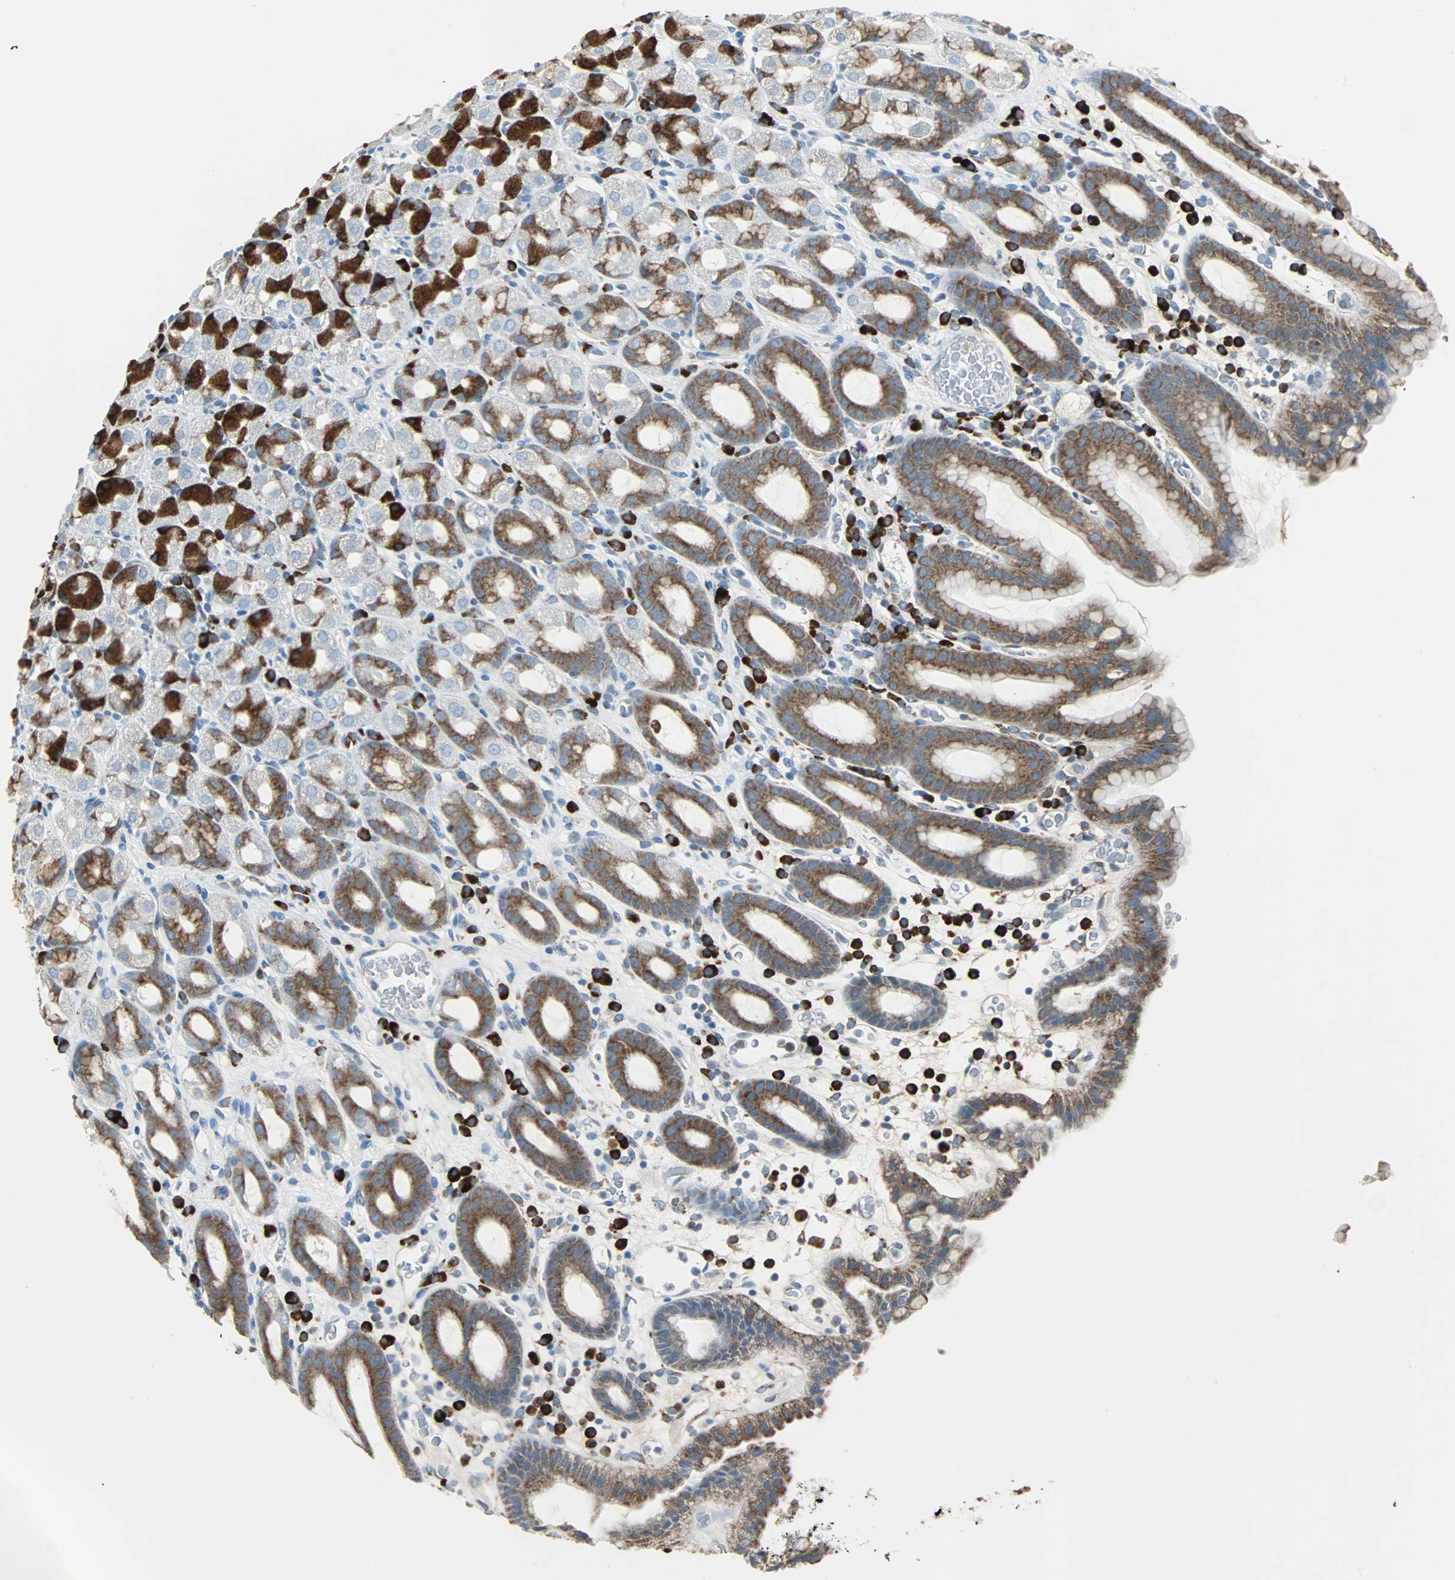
{"staining": {"intensity": "strong", "quantity": ">75%", "location": "cytoplasmic/membranous"}, "tissue": "stomach", "cell_type": "Glandular cells", "image_type": "normal", "snomed": [{"axis": "morphology", "description": "Normal tissue, NOS"}, {"axis": "topography", "description": "Stomach, upper"}], "caption": "IHC staining of benign stomach, which reveals high levels of strong cytoplasmic/membranous staining in about >75% of glandular cells indicating strong cytoplasmic/membranous protein staining. The staining was performed using DAB (brown) for protein detection and nuclei were counterstained in hematoxylin (blue).", "gene": "PDIA4", "patient": {"sex": "male", "age": 68}}